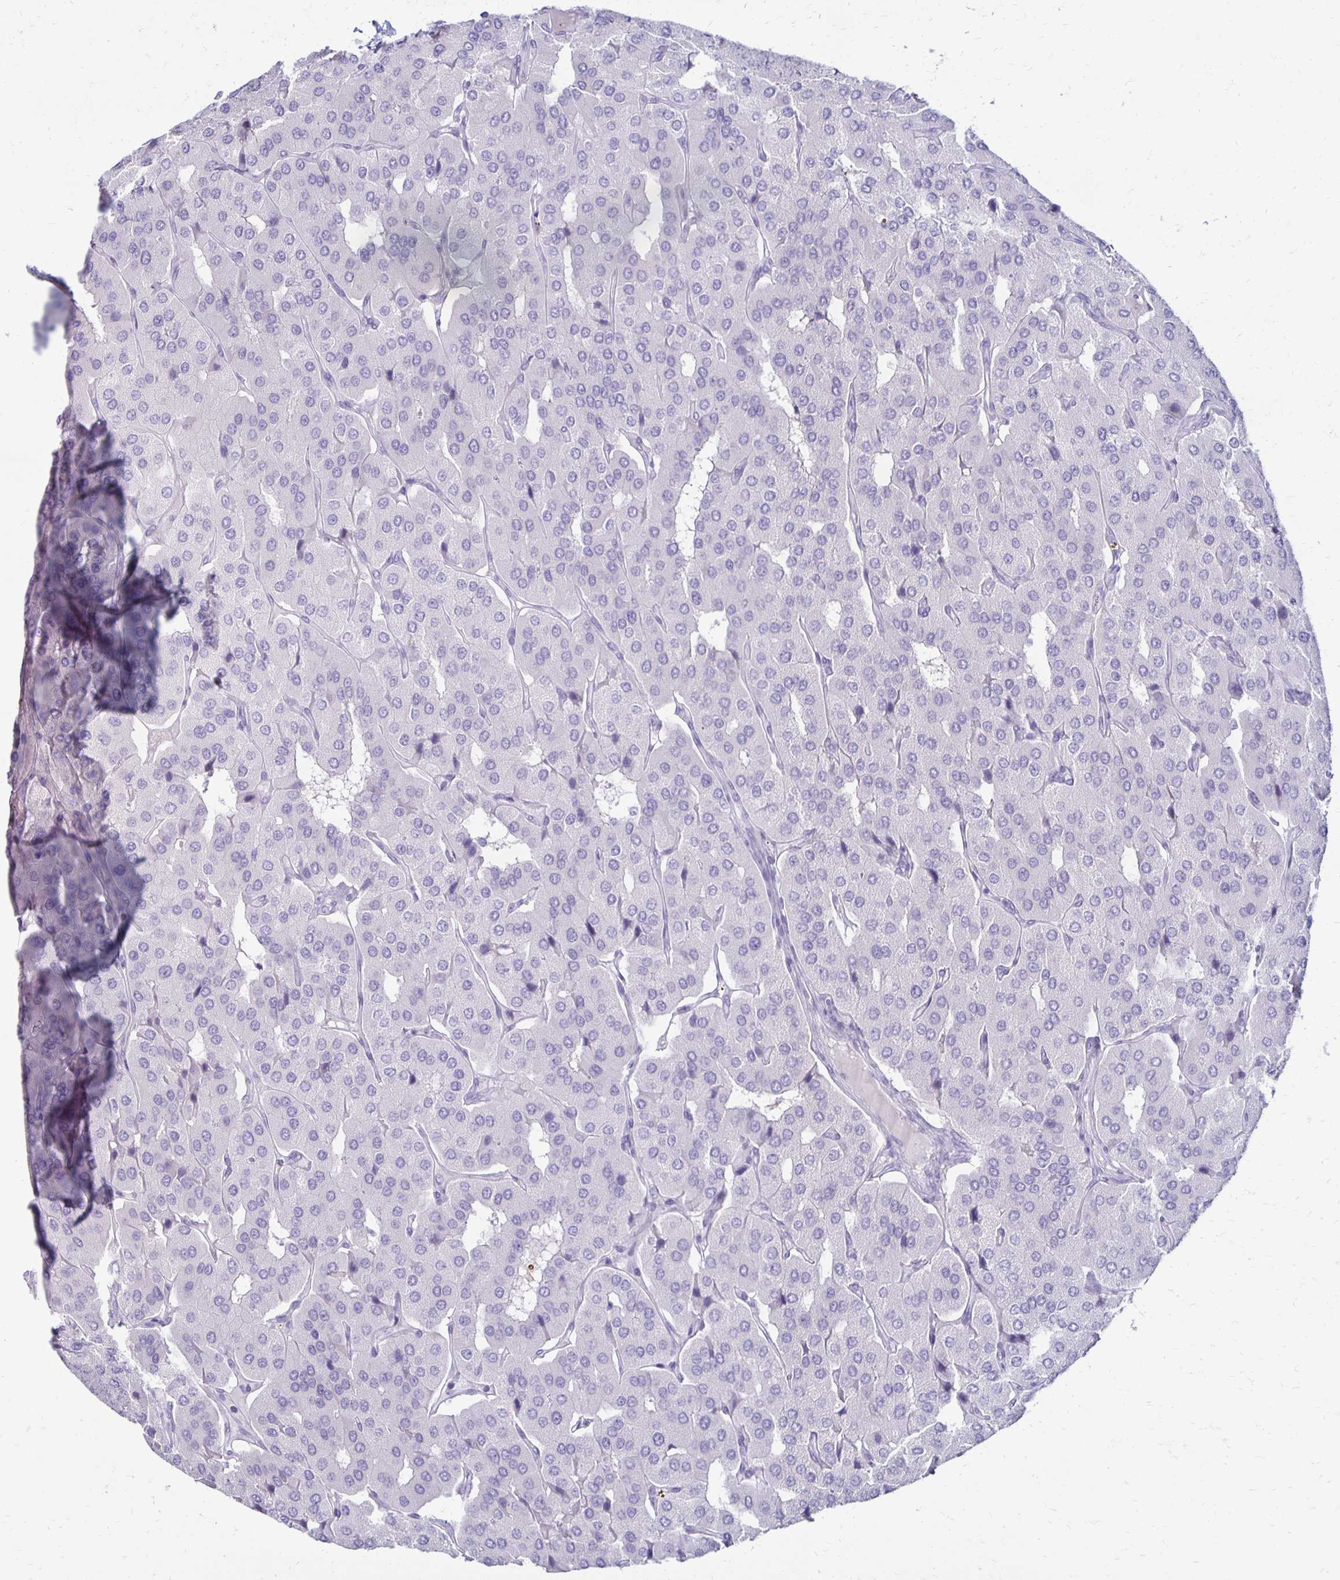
{"staining": {"intensity": "negative", "quantity": "none", "location": "none"}, "tissue": "parathyroid gland", "cell_type": "Glandular cells", "image_type": "normal", "snomed": [{"axis": "morphology", "description": "Normal tissue, NOS"}, {"axis": "morphology", "description": "Adenoma, NOS"}, {"axis": "topography", "description": "Parathyroid gland"}], "caption": "This is an immunohistochemistry (IHC) micrograph of normal human parathyroid gland. There is no positivity in glandular cells.", "gene": "RYR1", "patient": {"sex": "female", "age": 86}}